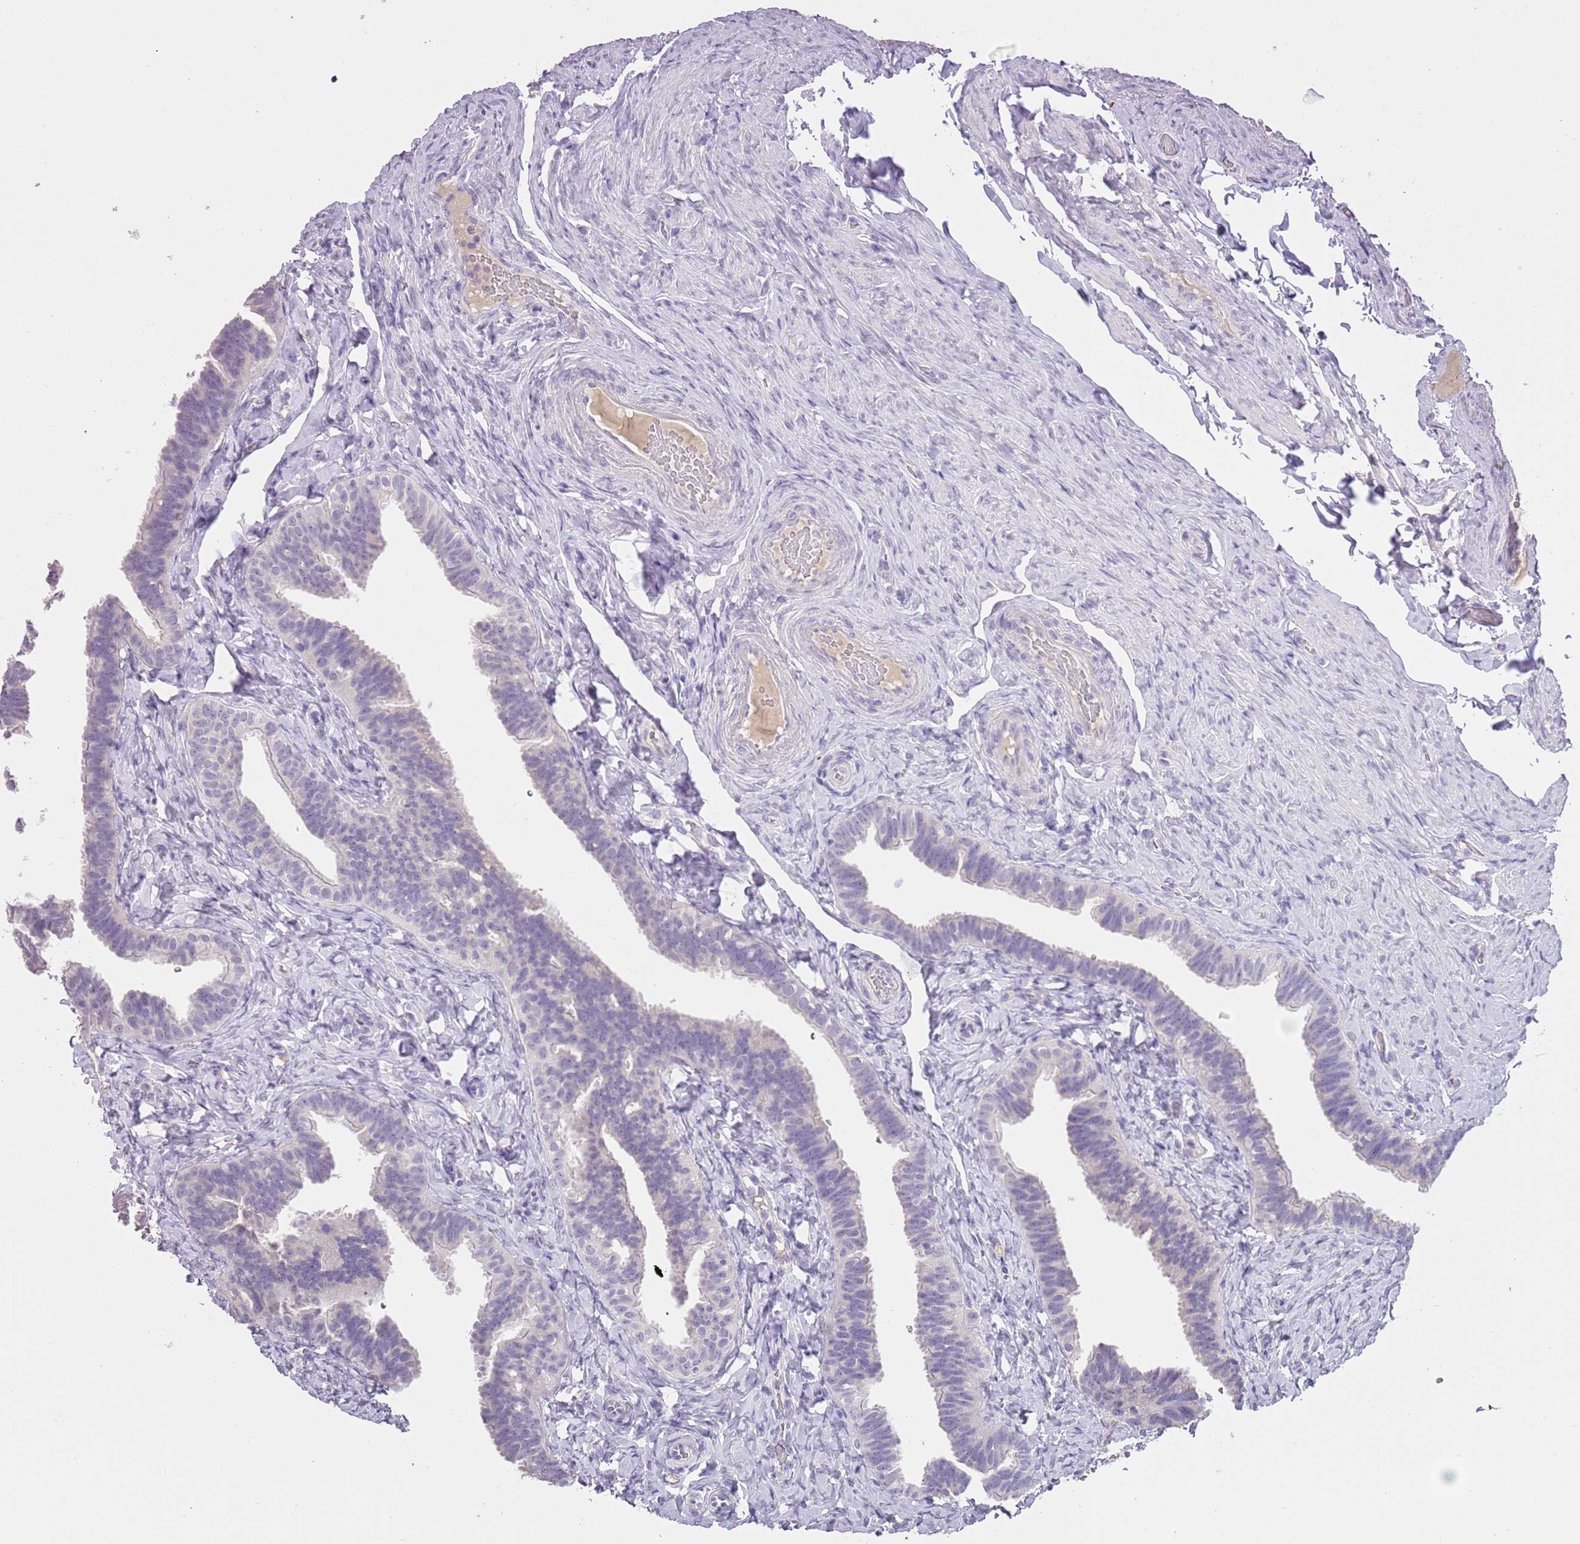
{"staining": {"intensity": "negative", "quantity": "none", "location": "none"}, "tissue": "fallopian tube", "cell_type": "Glandular cells", "image_type": "normal", "snomed": [{"axis": "morphology", "description": "Normal tissue, NOS"}, {"axis": "topography", "description": "Fallopian tube"}], "caption": "IHC of unremarkable human fallopian tube exhibits no staining in glandular cells.", "gene": "SLC35E3", "patient": {"sex": "female", "age": 65}}